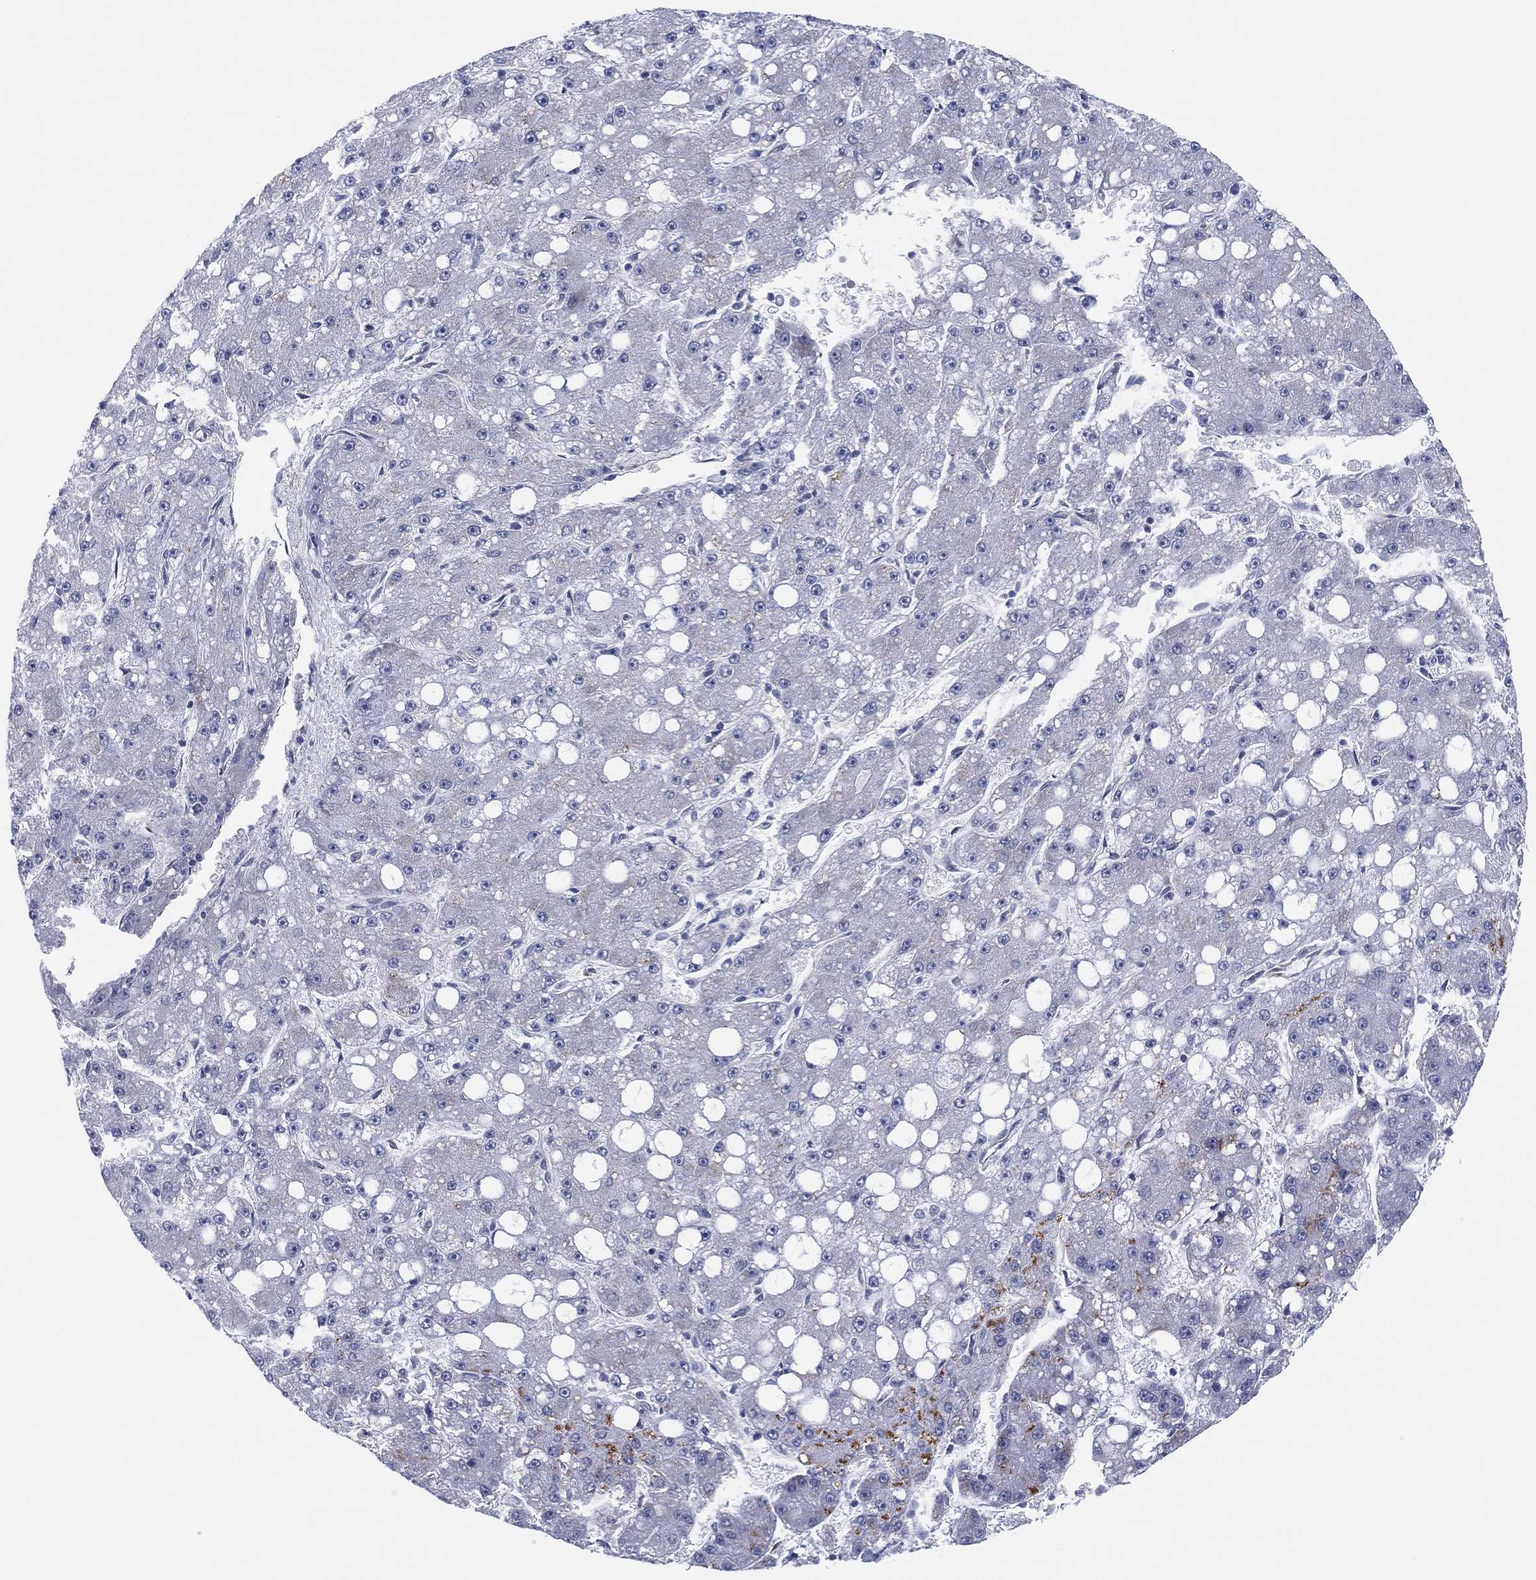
{"staining": {"intensity": "weak", "quantity": "<25%", "location": "cytoplasmic/membranous"}, "tissue": "liver cancer", "cell_type": "Tumor cells", "image_type": "cancer", "snomed": [{"axis": "morphology", "description": "Carcinoma, Hepatocellular, NOS"}, {"axis": "topography", "description": "Liver"}], "caption": "Immunohistochemical staining of liver cancer demonstrates no significant staining in tumor cells.", "gene": "MLF1", "patient": {"sex": "male", "age": 67}}